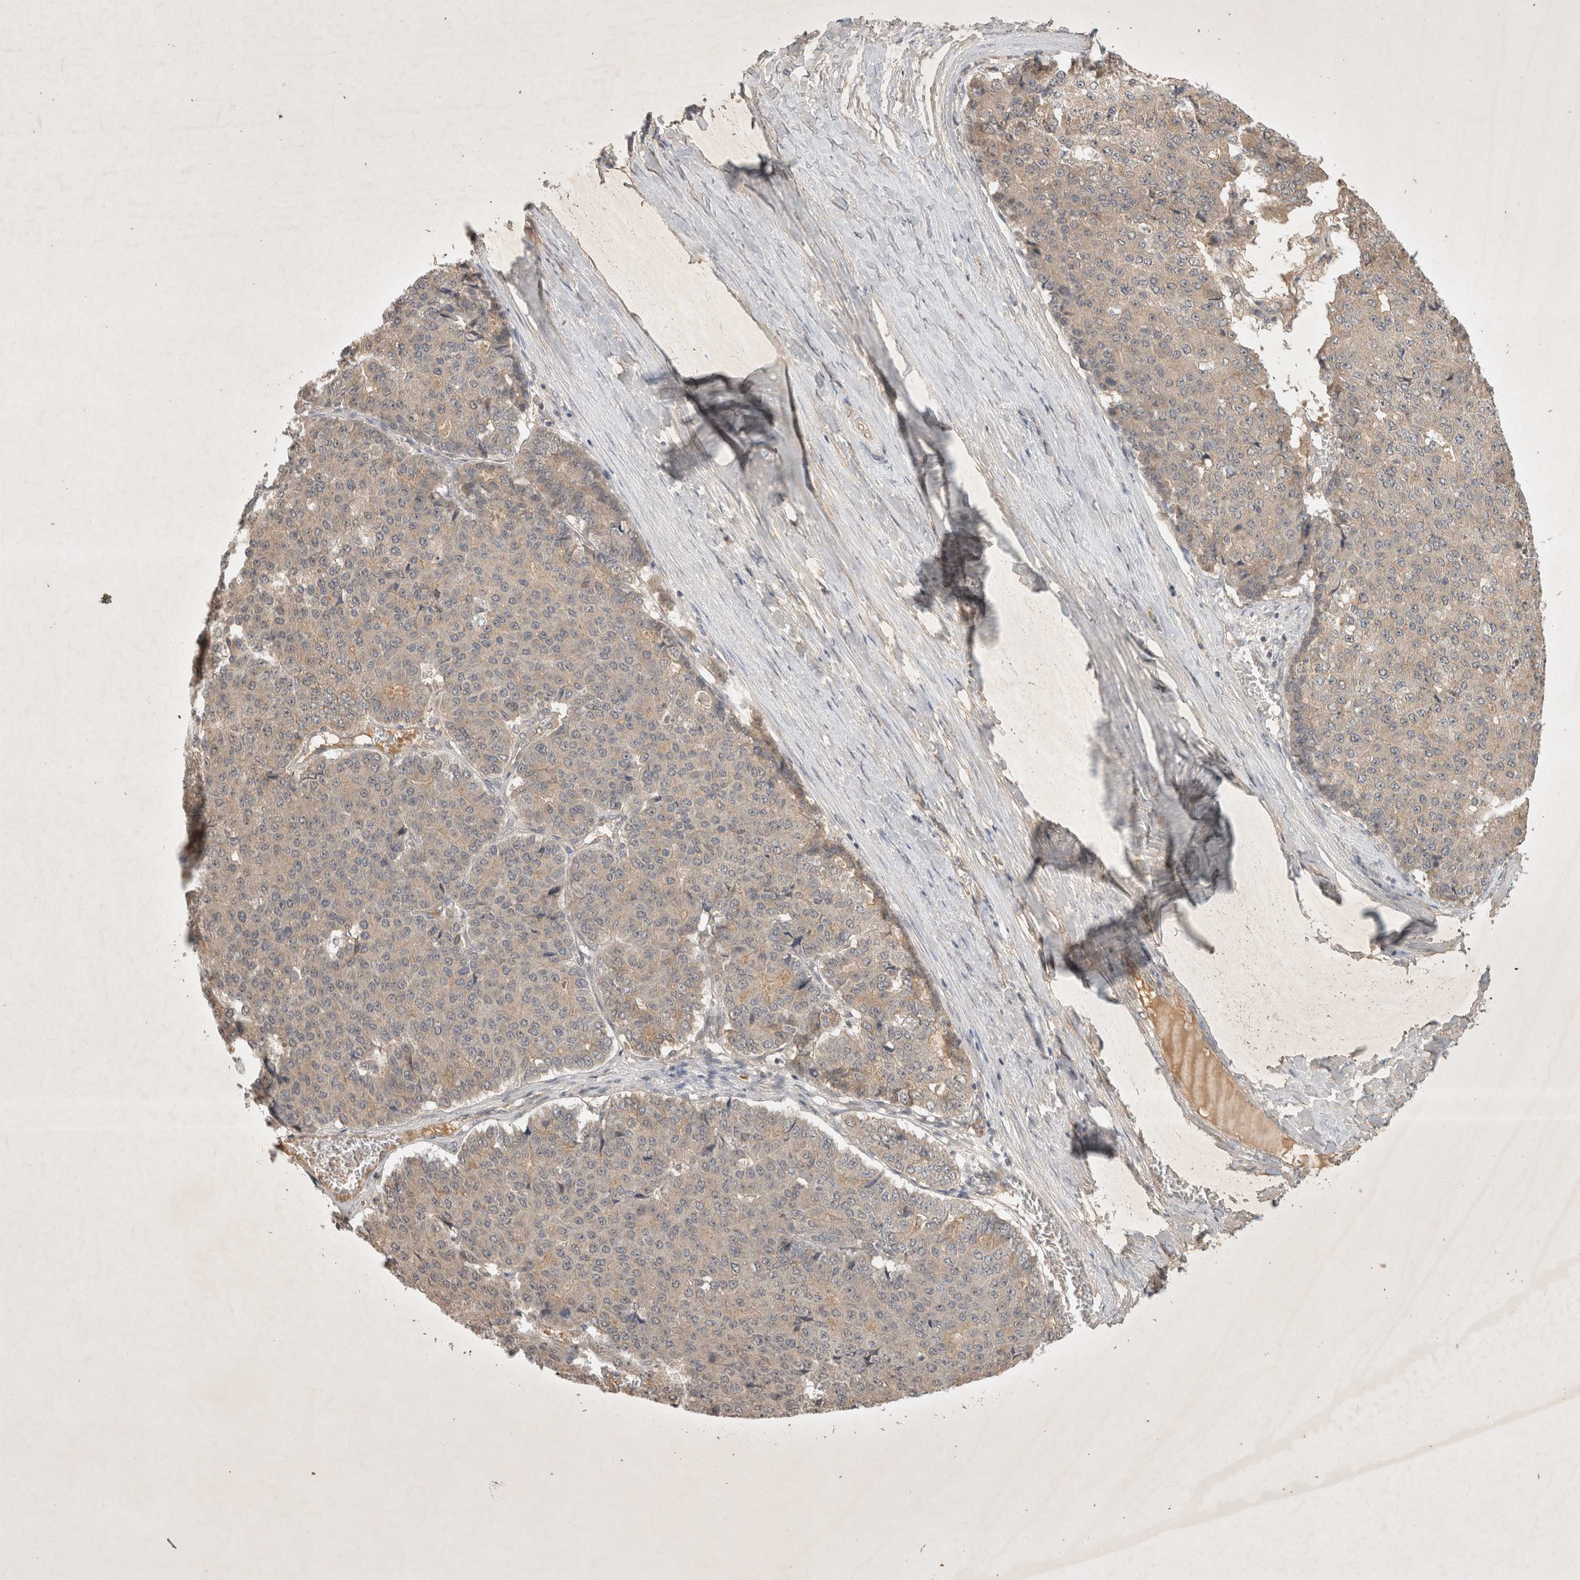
{"staining": {"intensity": "weak", "quantity": ">75%", "location": "cytoplasmic/membranous"}, "tissue": "pancreatic cancer", "cell_type": "Tumor cells", "image_type": "cancer", "snomed": [{"axis": "morphology", "description": "Adenocarcinoma, NOS"}, {"axis": "topography", "description": "Pancreas"}], "caption": "Adenocarcinoma (pancreatic) stained with immunohistochemistry (IHC) displays weak cytoplasmic/membranous expression in approximately >75% of tumor cells.", "gene": "YES1", "patient": {"sex": "male", "age": 50}}